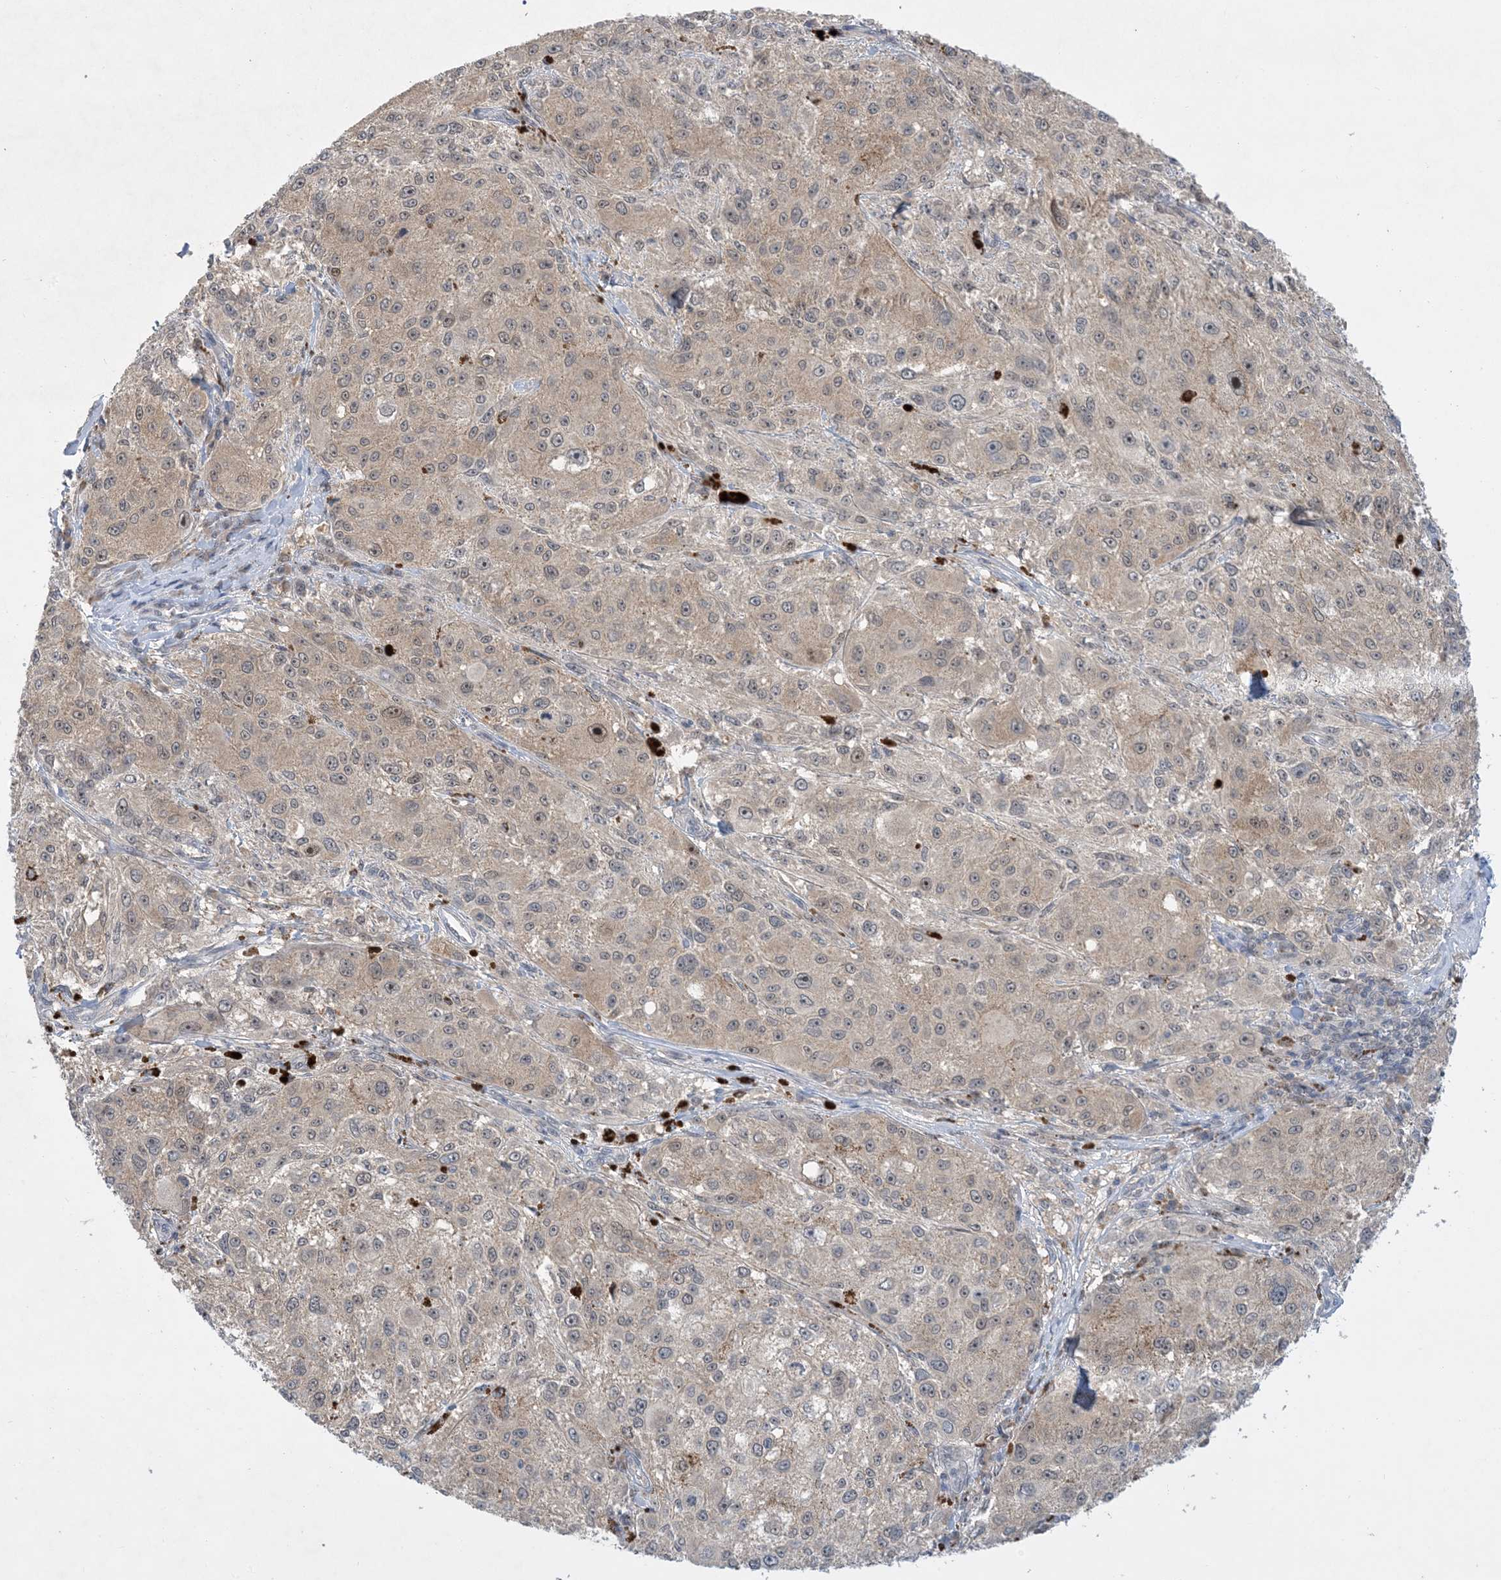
{"staining": {"intensity": "weak", "quantity": "<25%", "location": "cytoplasmic/membranous,nuclear"}, "tissue": "melanoma", "cell_type": "Tumor cells", "image_type": "cancer", "snomed": [{"axis": "morphology", "description": "Necrosis, NOS"}, {"axis": "morphology", "description": "Malignant melanoma, NOS"}, {"axis": "topography", "description": "Skin"}], "caption": "This is an IHC micrograph of human malignant melanoma. There is no positivity in tumor cells.", "gene": "UBE2E1", "patient": {"sex": "female", "age": 87}}